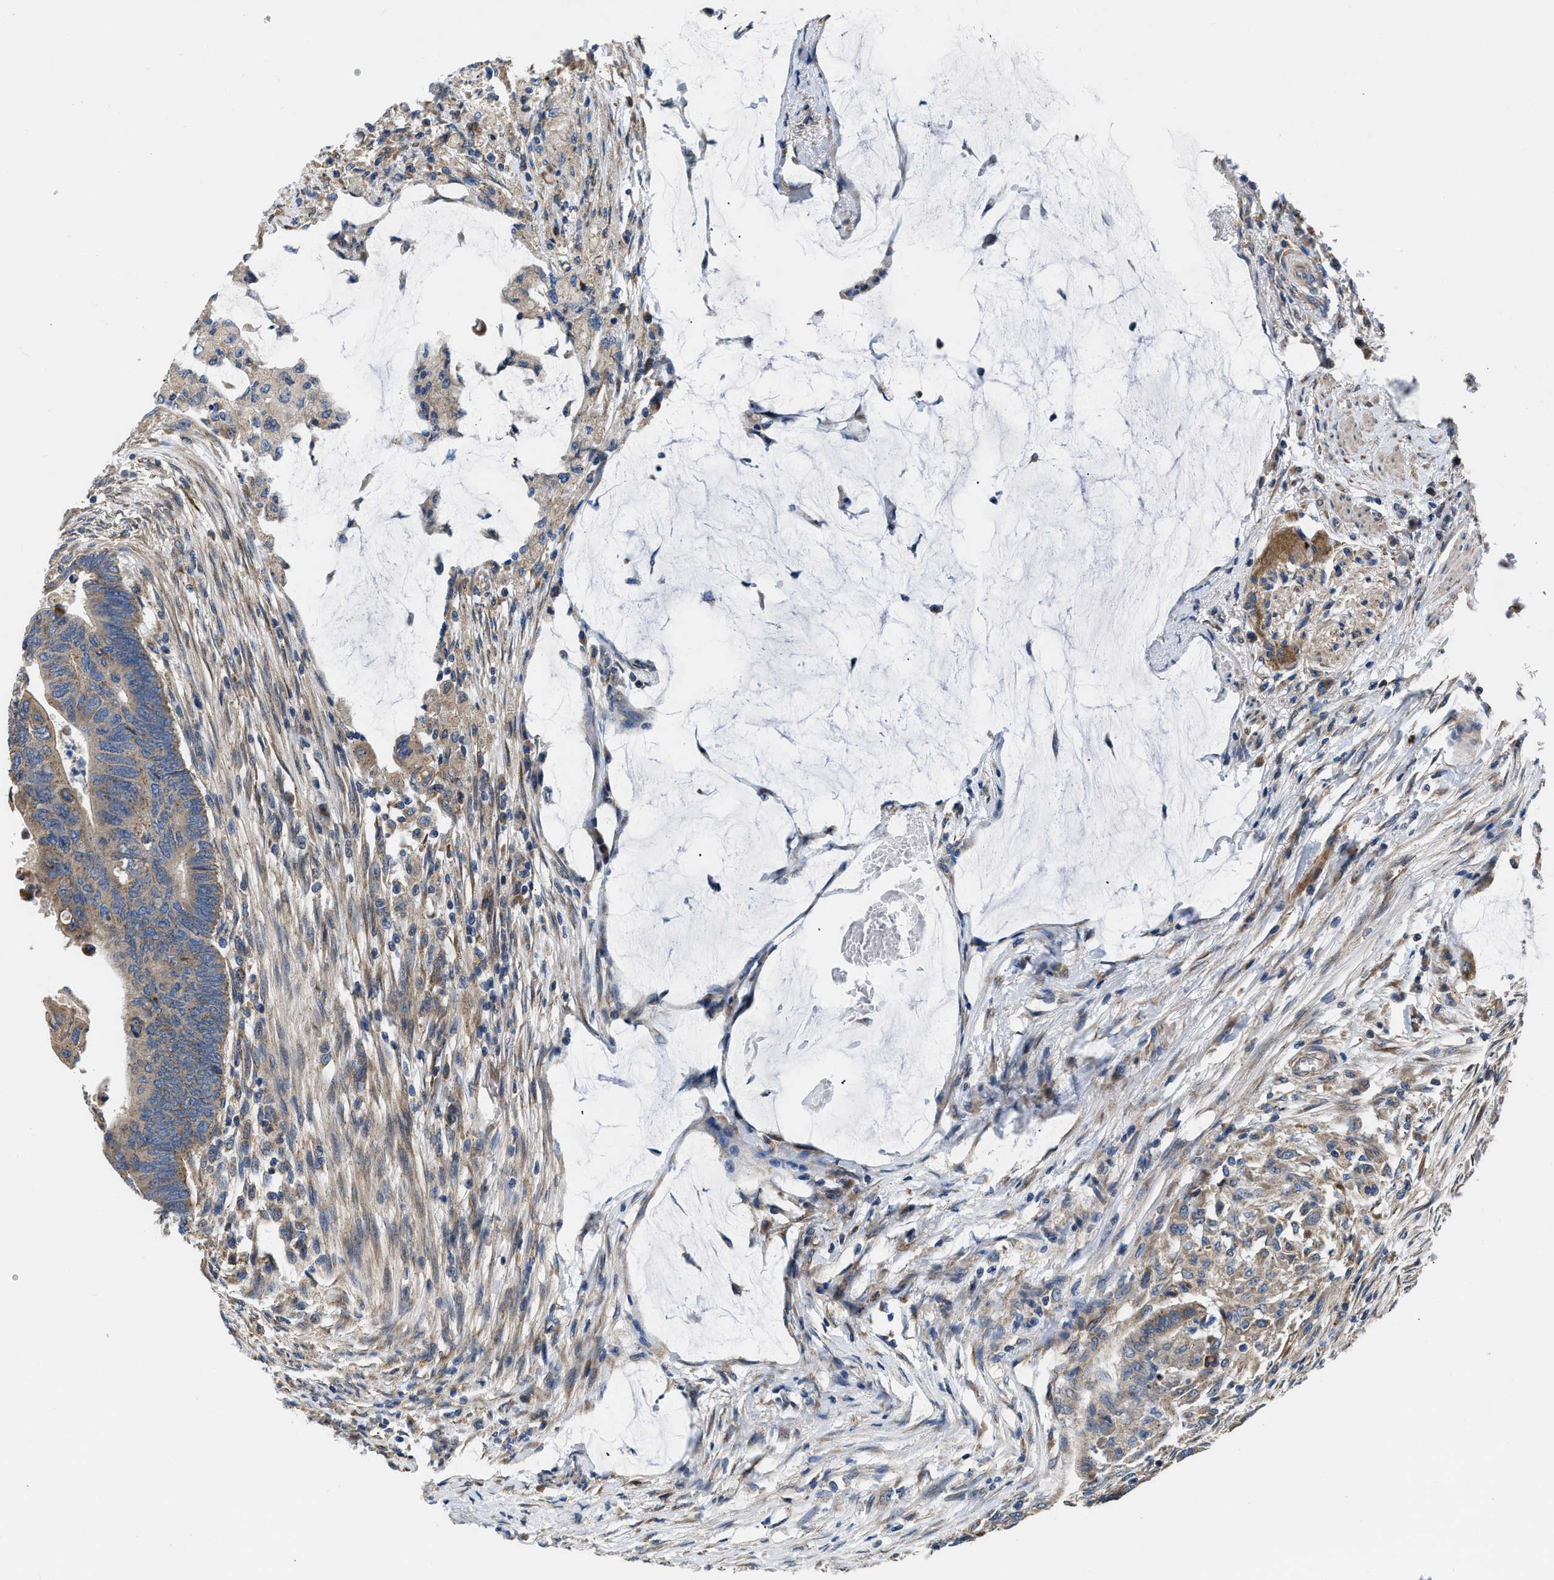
{"staining": {"intensity": "moderate", "quantity": ">75%", "location": "cytoplasmic/membranous"}, "tissue": "colorectal cancer", "cell_type": "Tumor cells", "image_type": "cancer", "snomed": [{"axis": "morphology", "description": "Normal tissue, NOS"}, {"axis": "morphology", "description": "Adenocarcinoma, NOS"}, {"axis": "topography", "description": "Rectum"}, {"axis": "topography", "description": "Peripheral nerve tissue"}], "caption": "Protein staining of colorectal adenocarcinoma tissue displays moderate cytoplasmic/membranous staining in about >75% of tumor cells.", "gene": "CEP128", "patient": {"sex": "male", "age": 92}}